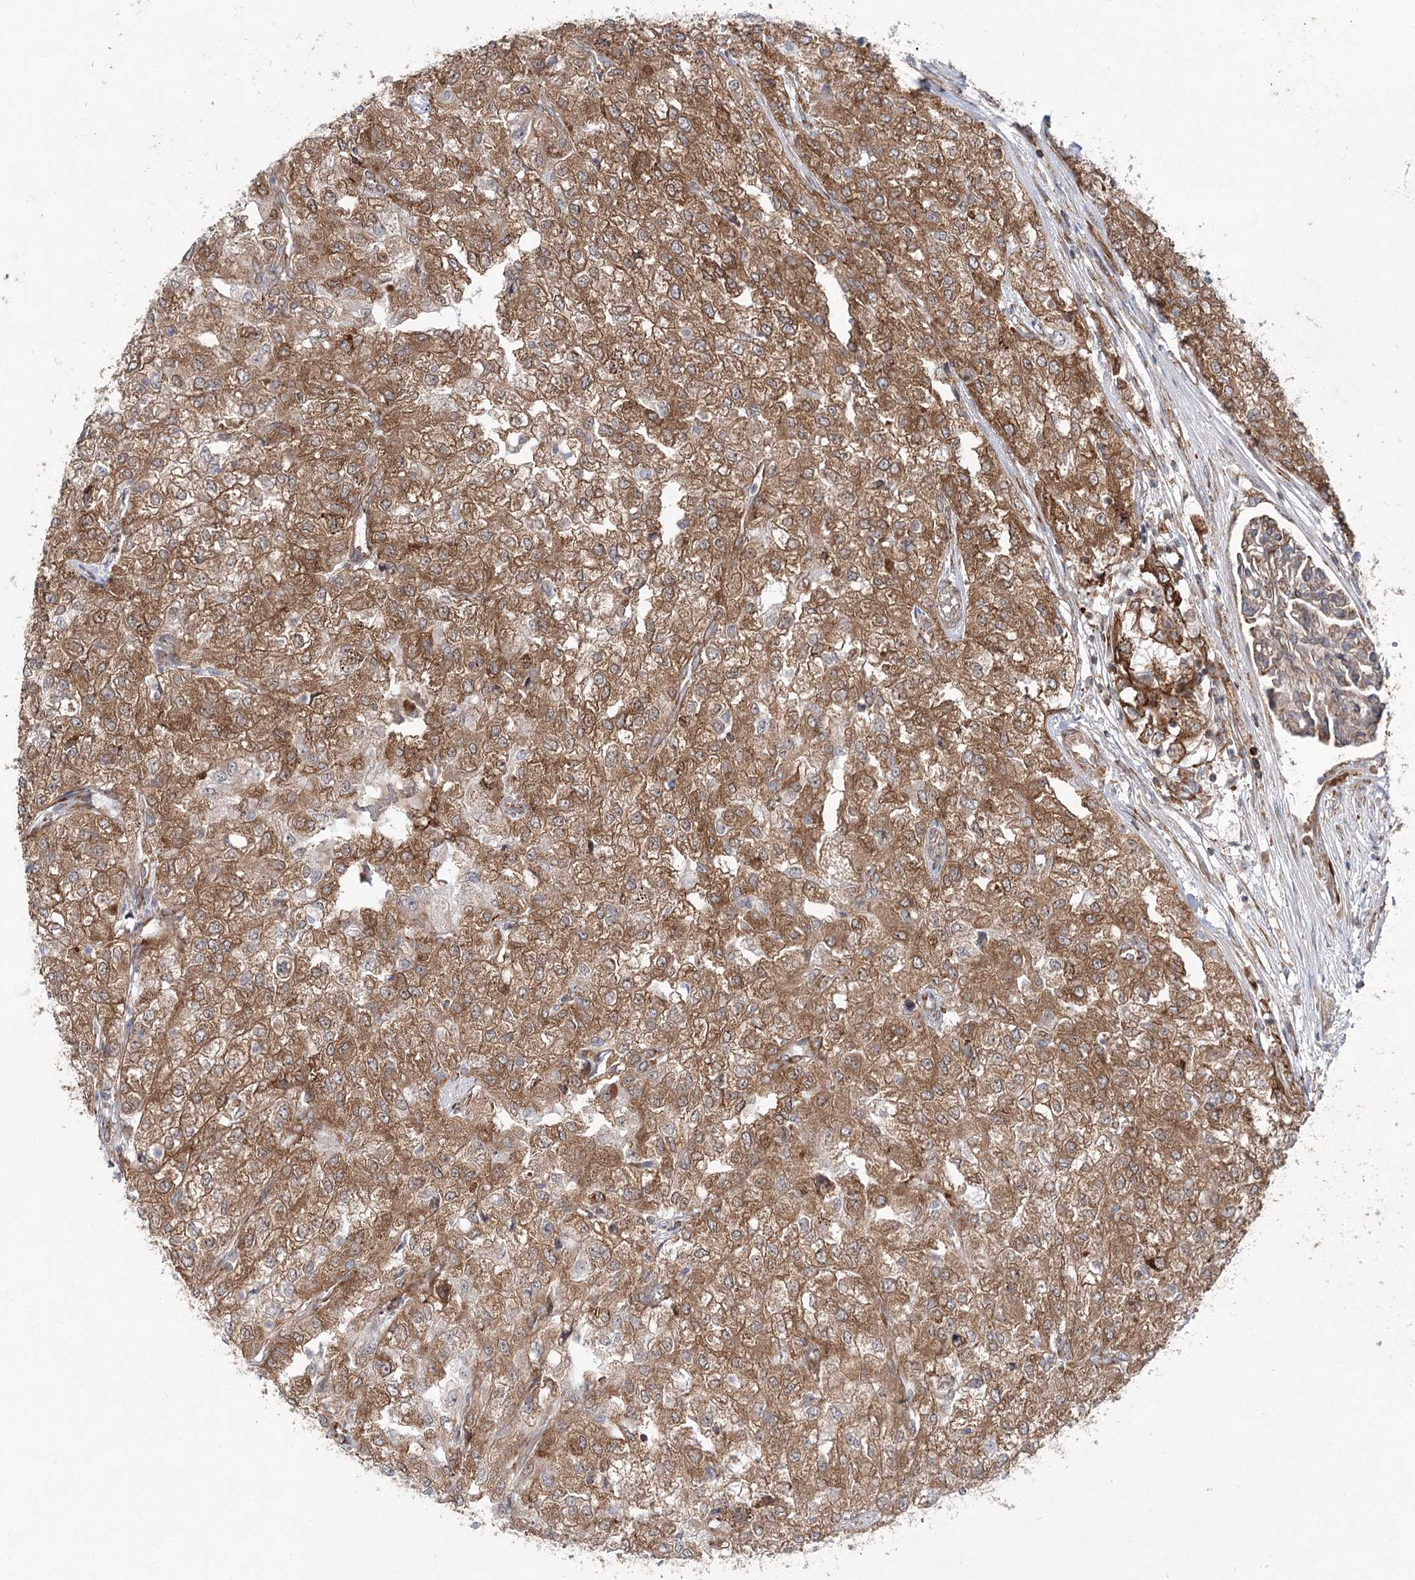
{"staining": {"intensity": "moderate", "quantity": ">75%", "location": "cytoplasmic/membranous"}, "tissue": "renal cancer", "cell_type": "Tumor cells", "image_type": "cancer", "snomed": [{"axis": "morphology", "description": "Adenocarcinoma, NOS"}, {"axis": "topography", "description": "Kidney"}], "caption": "IHC staining of renal cancer, which demonstrates medium levels of moderate cytoplasmic/membranous expression in approximately >75% of tumor cells indicating moderate cytoplasmic/membranous protein expression. The staining was performed using DAB (brown) for protein detection and nuclei were counterstained in hematoxylin (blue).", "gene": "VWA2", "patient": {"sex": "female", "age": 54}}